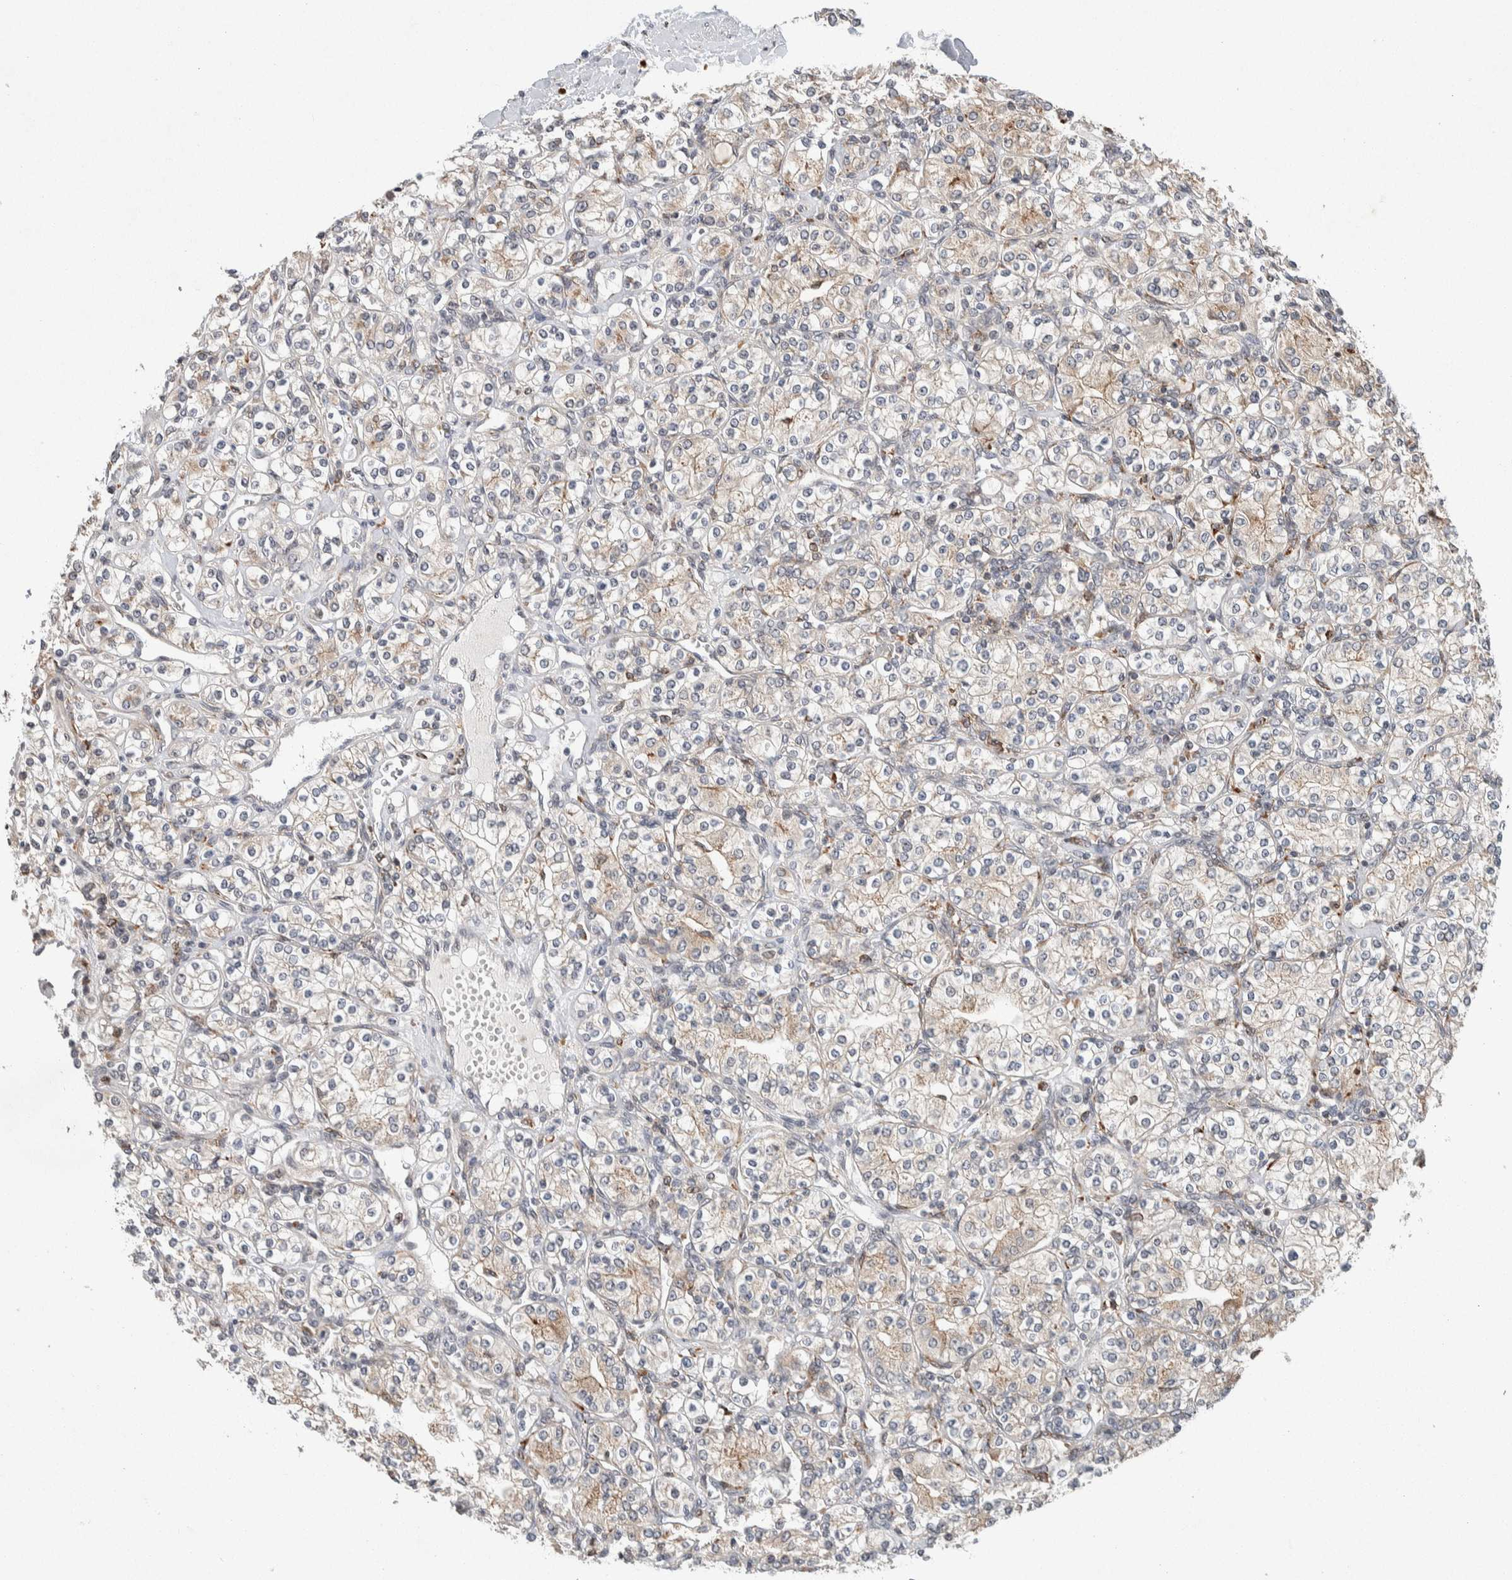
{"staining": {"intensity": "weak", "quantity": "25%-75%", "location": "cytoplasmic/membranous"}, "tissue": "renal cancer", "cell_type": "Tumor cells", "image_type": "cancer", "snomed": [{"axis": "morphology", "description": "Adenocarcinoma, NOS"}, {"axis": "topography", "description": "Kidney"}], "caption": "IHC histopathology image of renal cancer (adenocarcinoma) stained for a protein (brown), which shows low levels of weak cytoplasmic/membranous staining in approximately 25%-75% of tumor cells.", "gene": "KCNK1", "patient": {"sex": "male", "age": 77}}